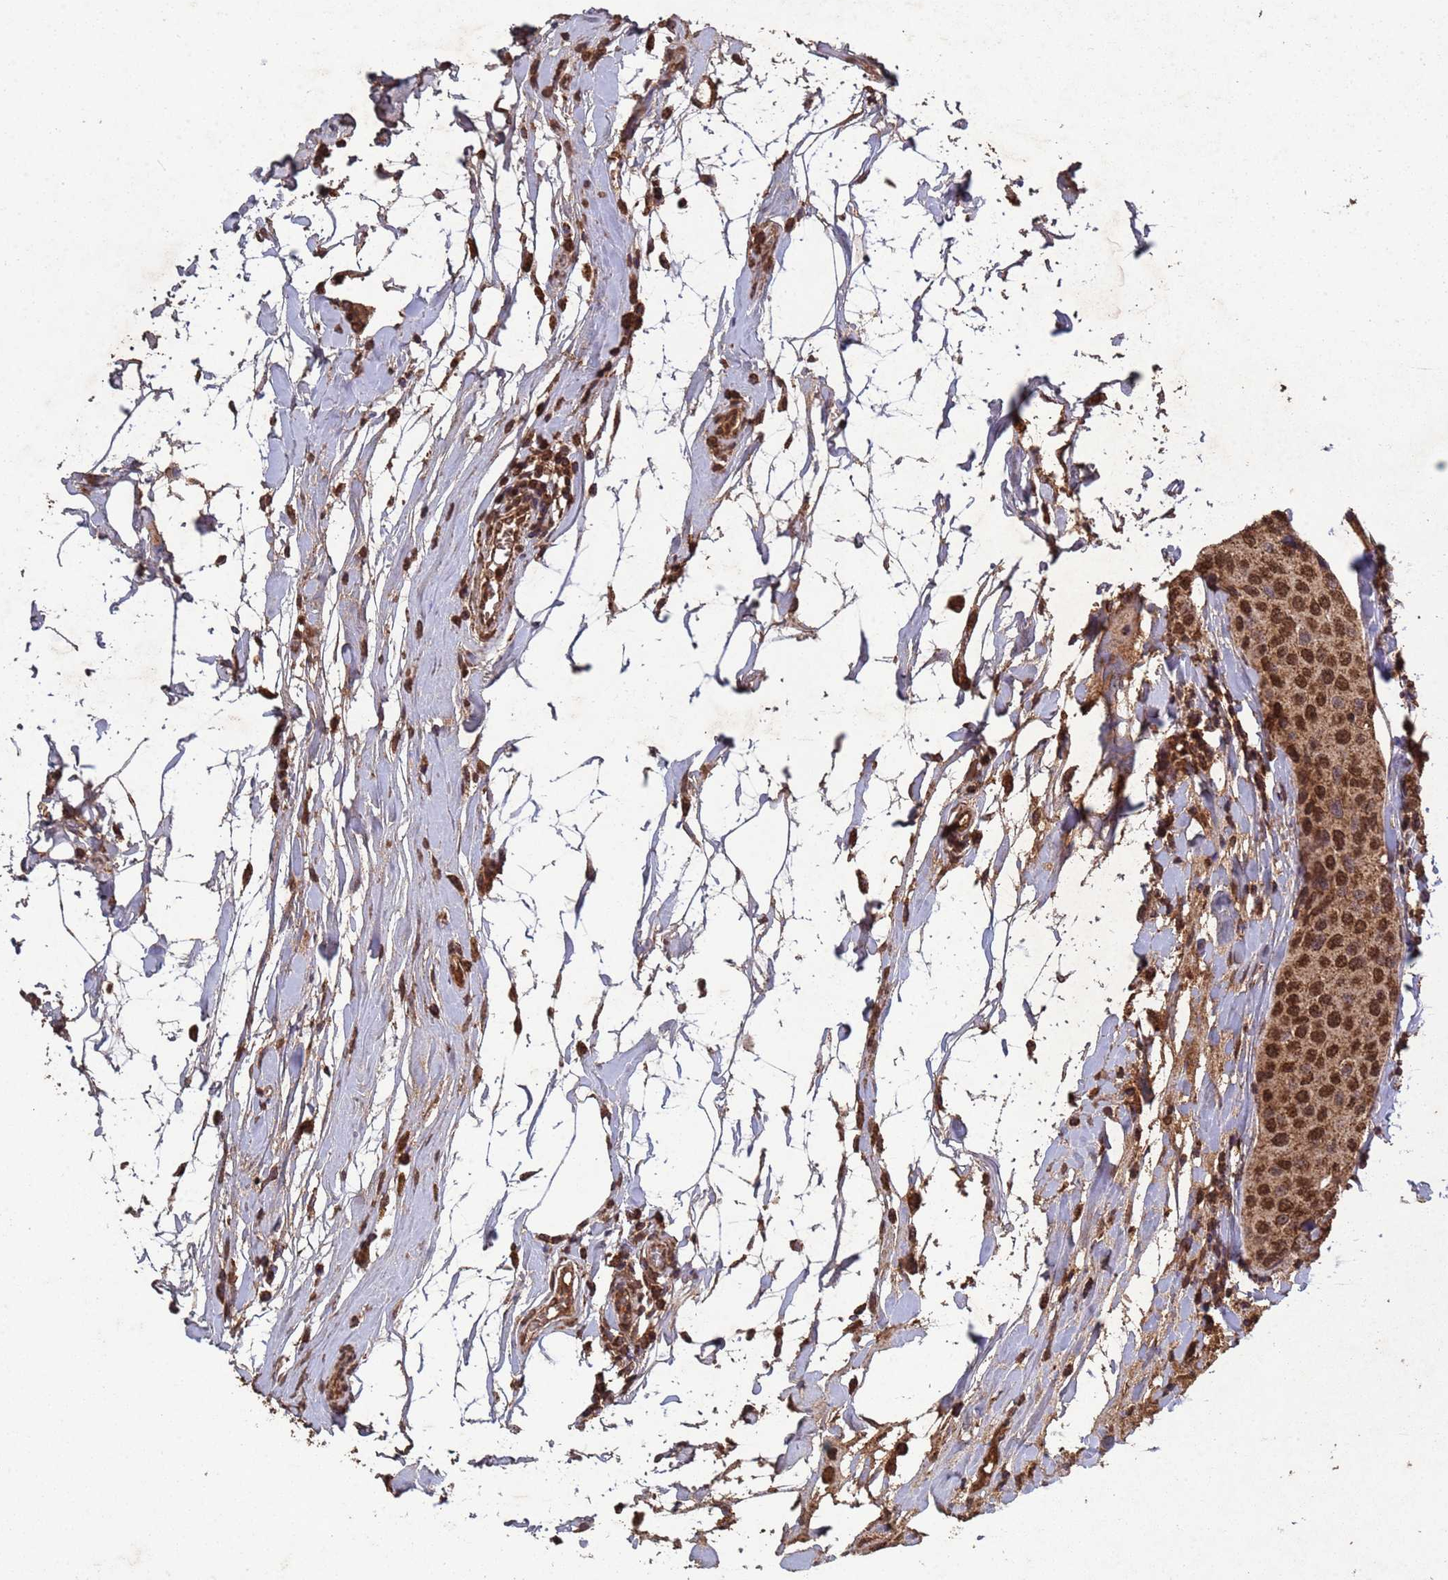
{"staining": {"intensity": "strong", "quantity": ">75%", "location": "cytoplasmic/membranous,nuclear"}, "tissue": "breast cancer", "cell_type": "Tumor cells", "image_type": "cancer", "snomed": [{"axis": "morphology", "description": "Duct carcinoma"}, {"axis": "topography", "description": "Breast"}], "caption": "This is an image of immunohistochemistry staining of breast infiltrating ductal carcinoma, which shows strong expression in the cytoplasmic/membranous and nuclear of tumor cells.", "gene": "HDAC10", "patient": {"sex": "female", "age": 55}}